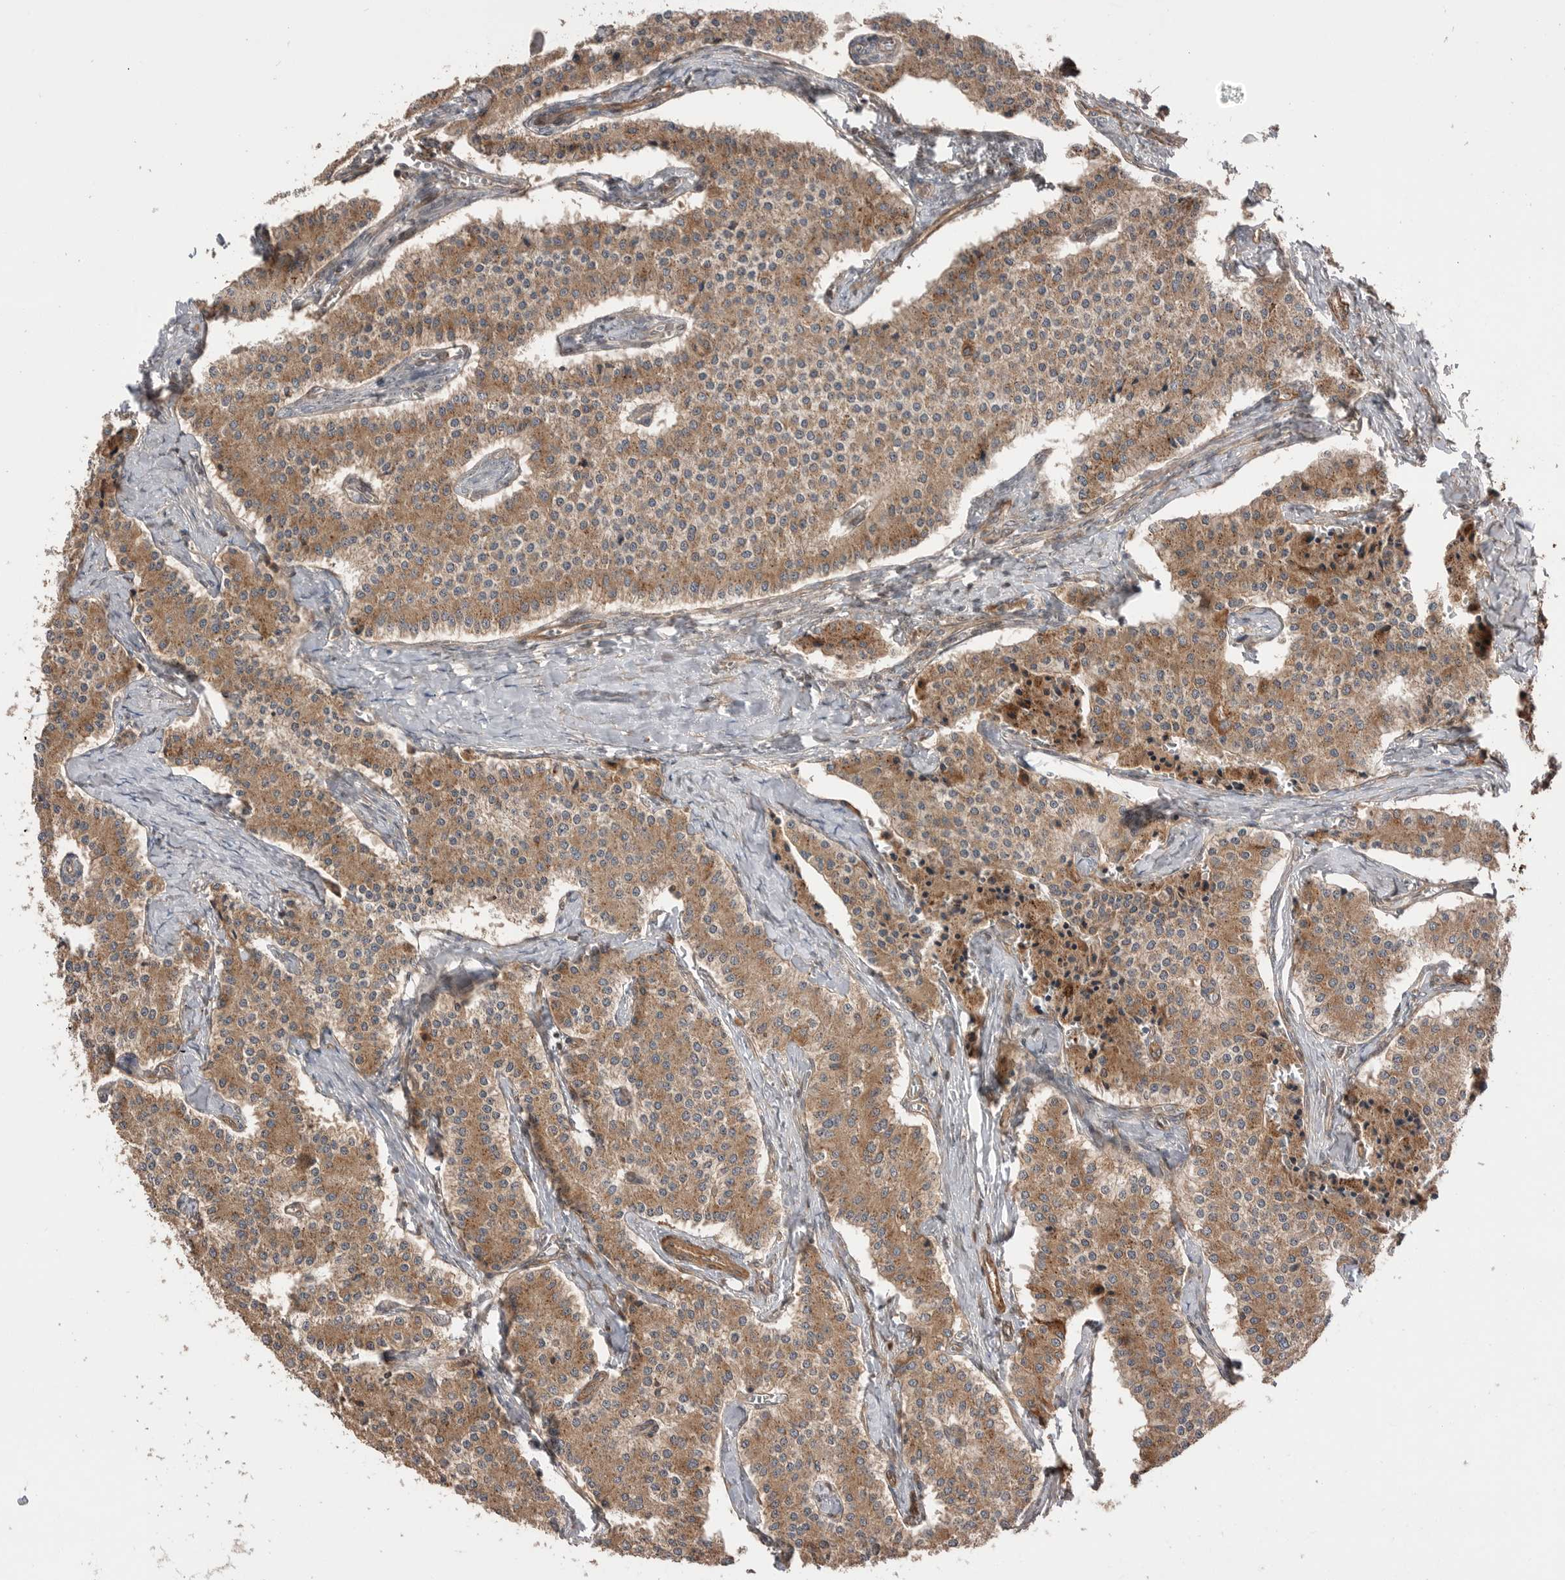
{"staining": {"intensity": "moderate", "quantity": ">75%", "location": "cytoplasmic/membranous"}, "tissue": "carcinoid", "cell_type": "Tumor cells", "image_type": "cancer", "snomed": [{"axis": "morphology", "description": "Carcinoid, malignant, NOS"}, {"axis": "topography", "description": "Colon"}], "caption": "An image showing moderate cytoplasmic/membranous expression in approximately >75% of tumor cells in carcinoid, as visualized by brown immunohistochemical staining.", "gene": "PEAK1", "patient": {"sex": "female", "age": 52}}